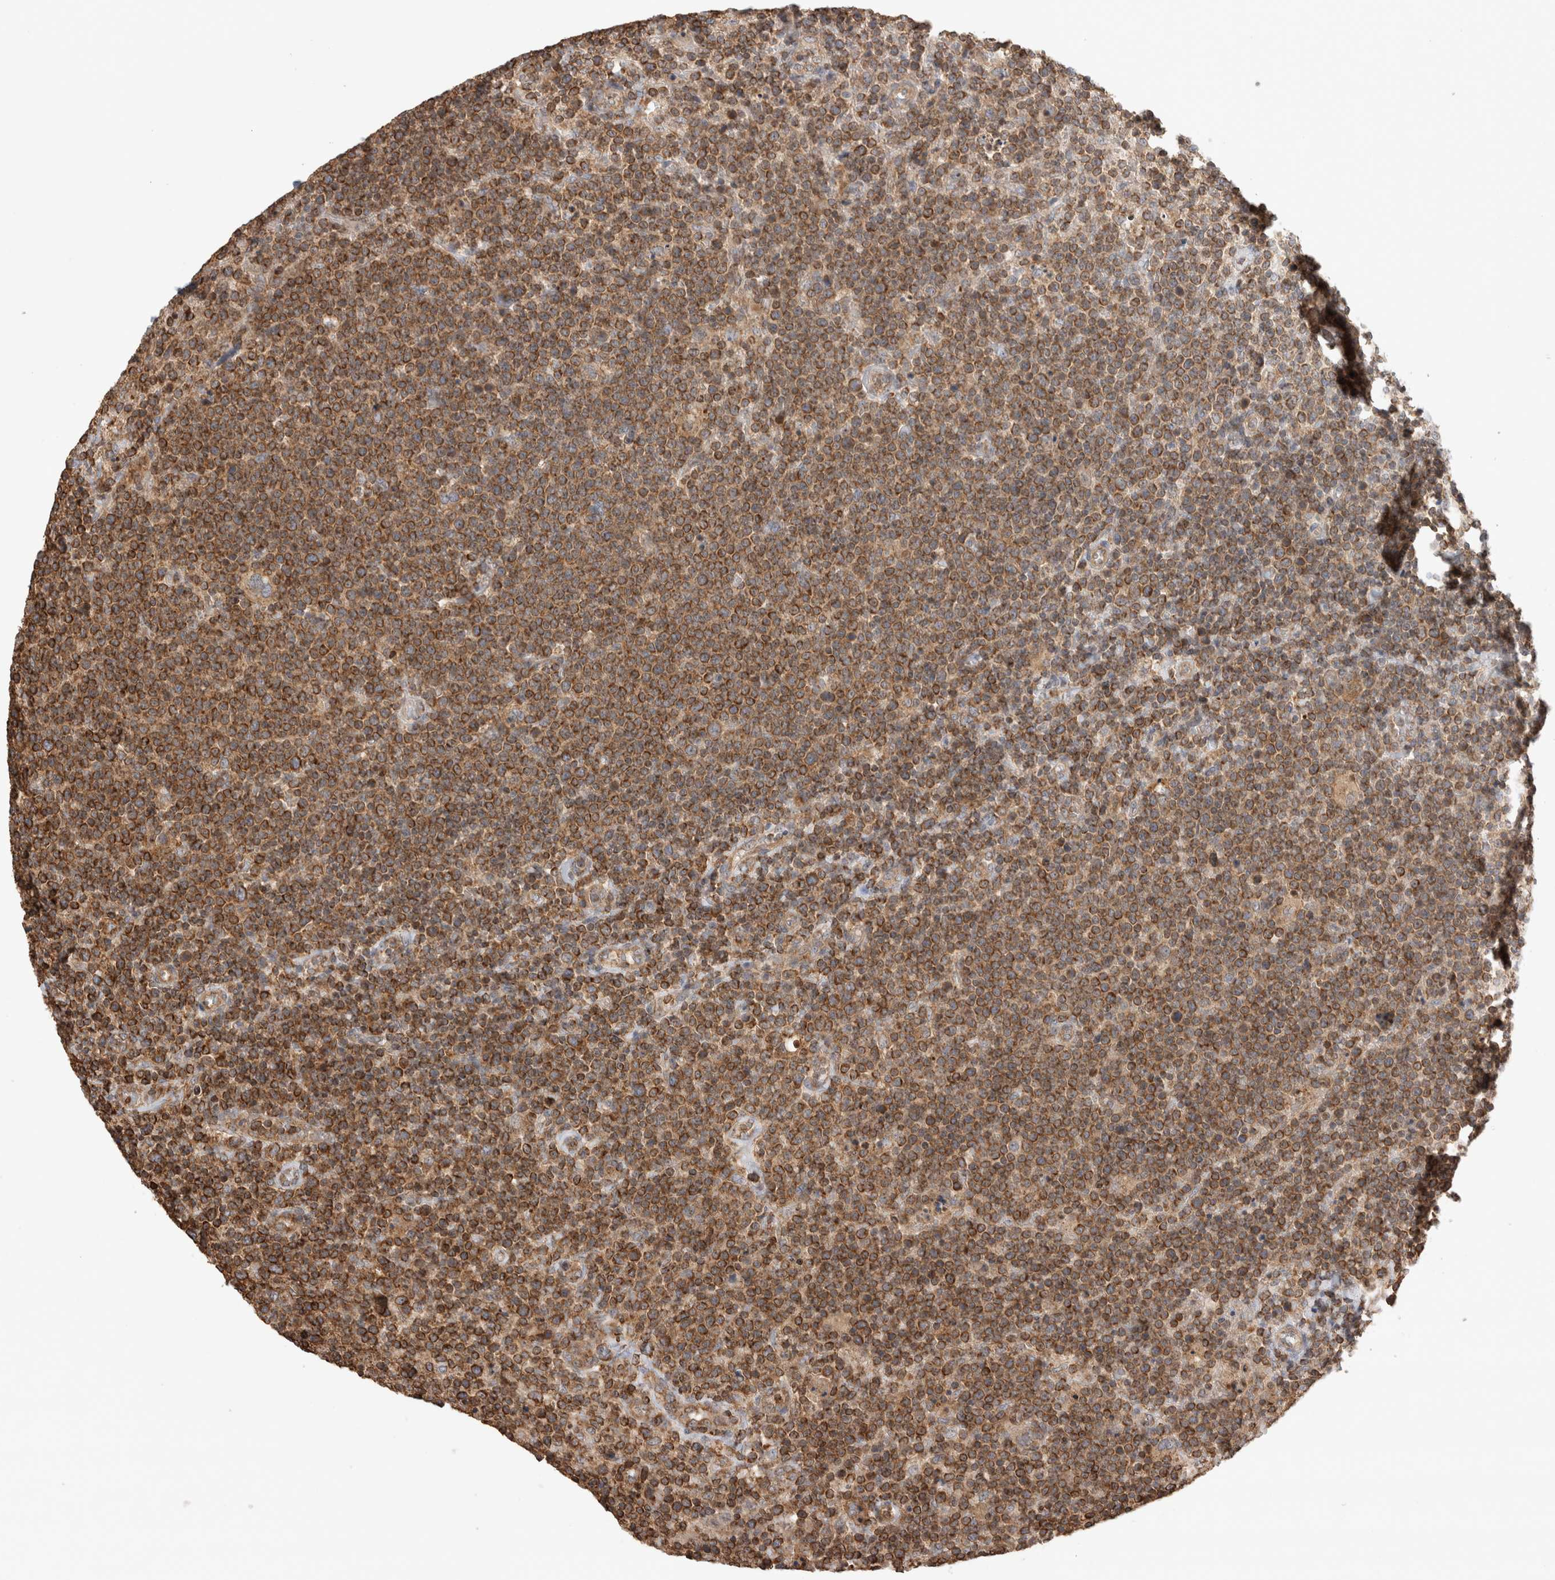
{"staining": {"intensity": "strong", "quantity": ">75%", "location": "cytoplasmic/membranous"}, "tissue": "lymphoma", "cell_type": "Tumor cells", "image_type": "cancer", "snomed": [{"axis": "morphology", "description": "Malignant lymphoma, non-Hodgkin's type, High grade"}, {"axis": "topography", "description": "Lymph node"}], "caption": "The immunohistochemical stain shows strong cytoplasmic/membranous positivity in tumor cells of malignant lymphoma, non-Hodgkin's type (high-grade) tissue.", "gene": "IMMP2L", "patient": {"sex": "male", "age": 61}}